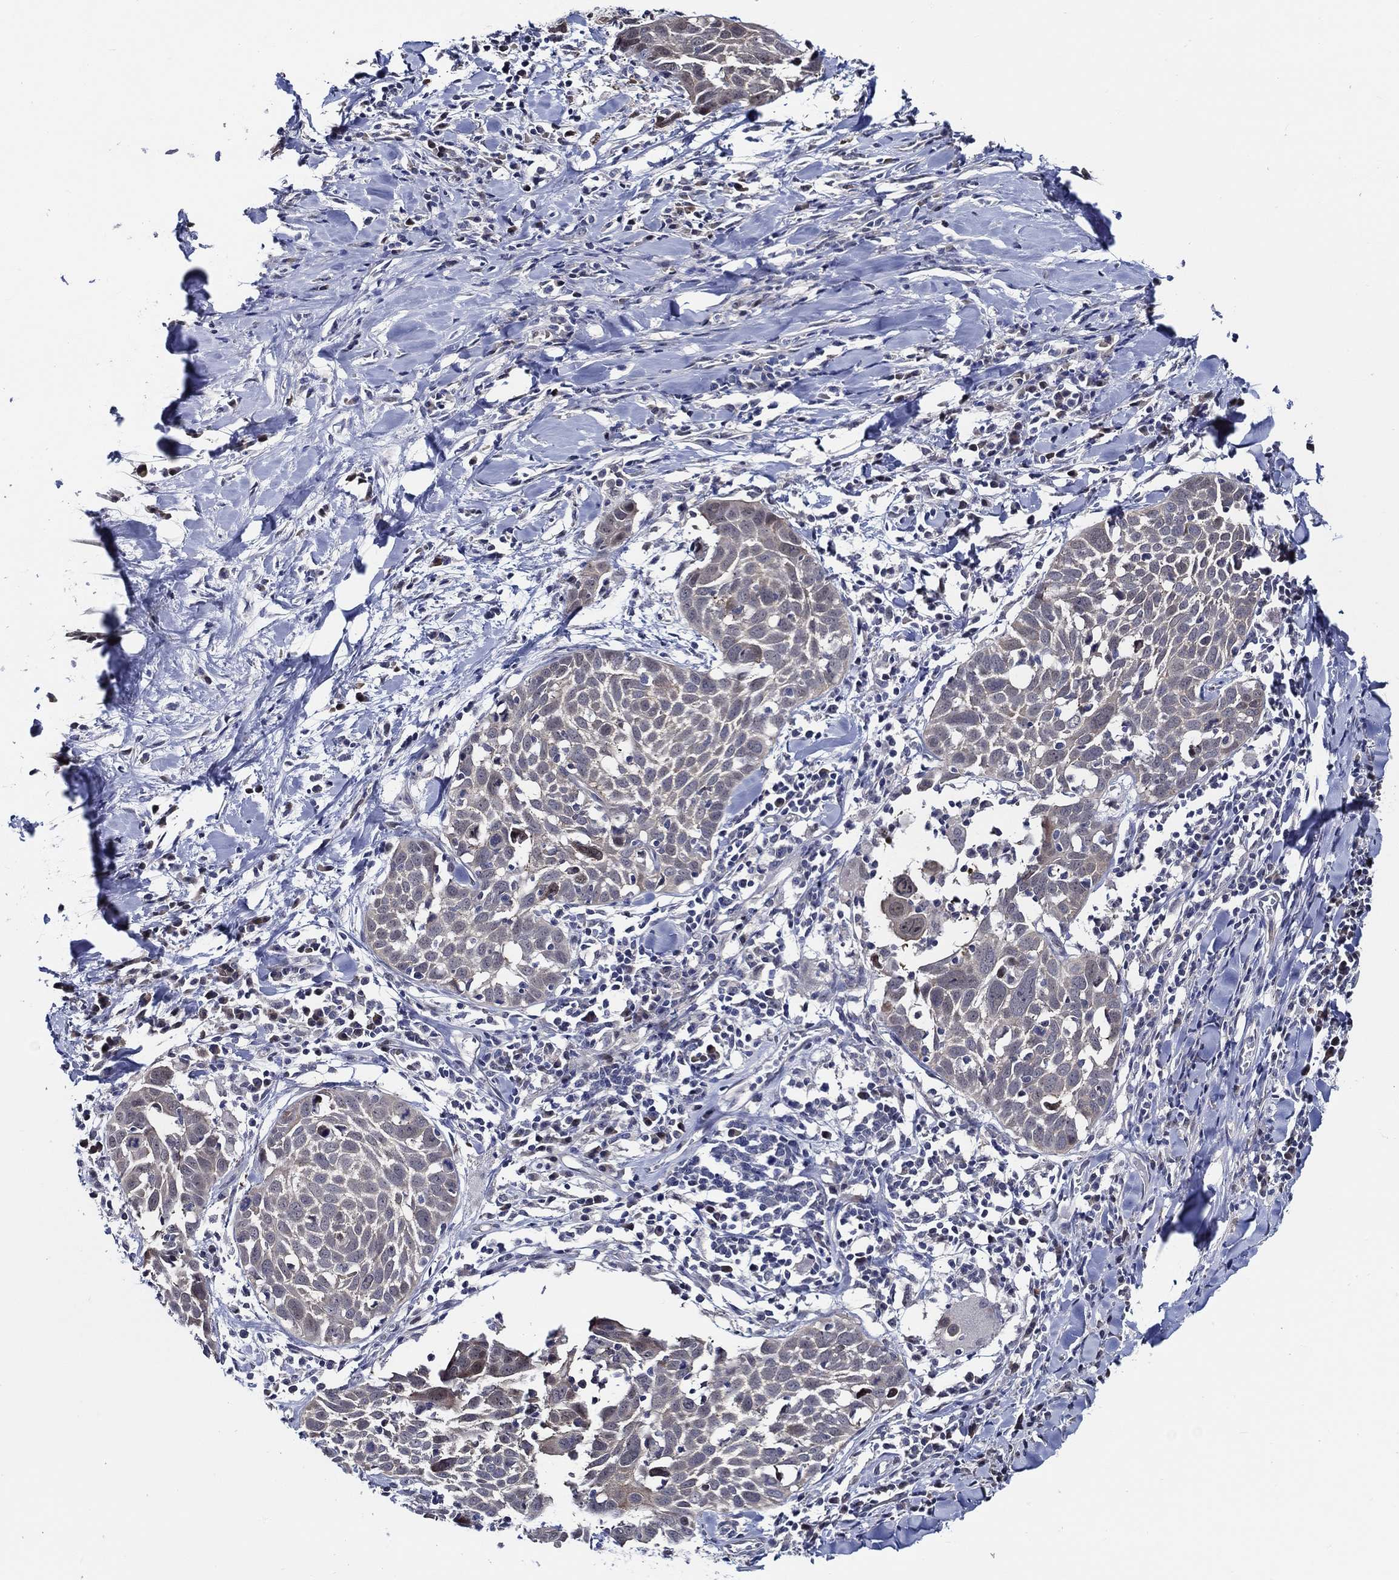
{"staining": {"intensity": "weak", "quantity": "<25%", "location": "cytoplasmic/membranous"}, "tissue": "lung cancer", "cell_type": "Tumor cells", "image_type": "cancer", "snomed": [{"axis": "morphology", "description": "Squamous cell carcinoma, NOS"}, {"axis": "topography", "description": "Lung"}], "caption": "DAB (3,3'-diaminobenzidine) immunohistochemical staining of human lung squamous cell carcinoma demonstrates no significant expression in tumor cells.", "gene": "C8orf48", "patient": {"sex": "male", "age": 57}}